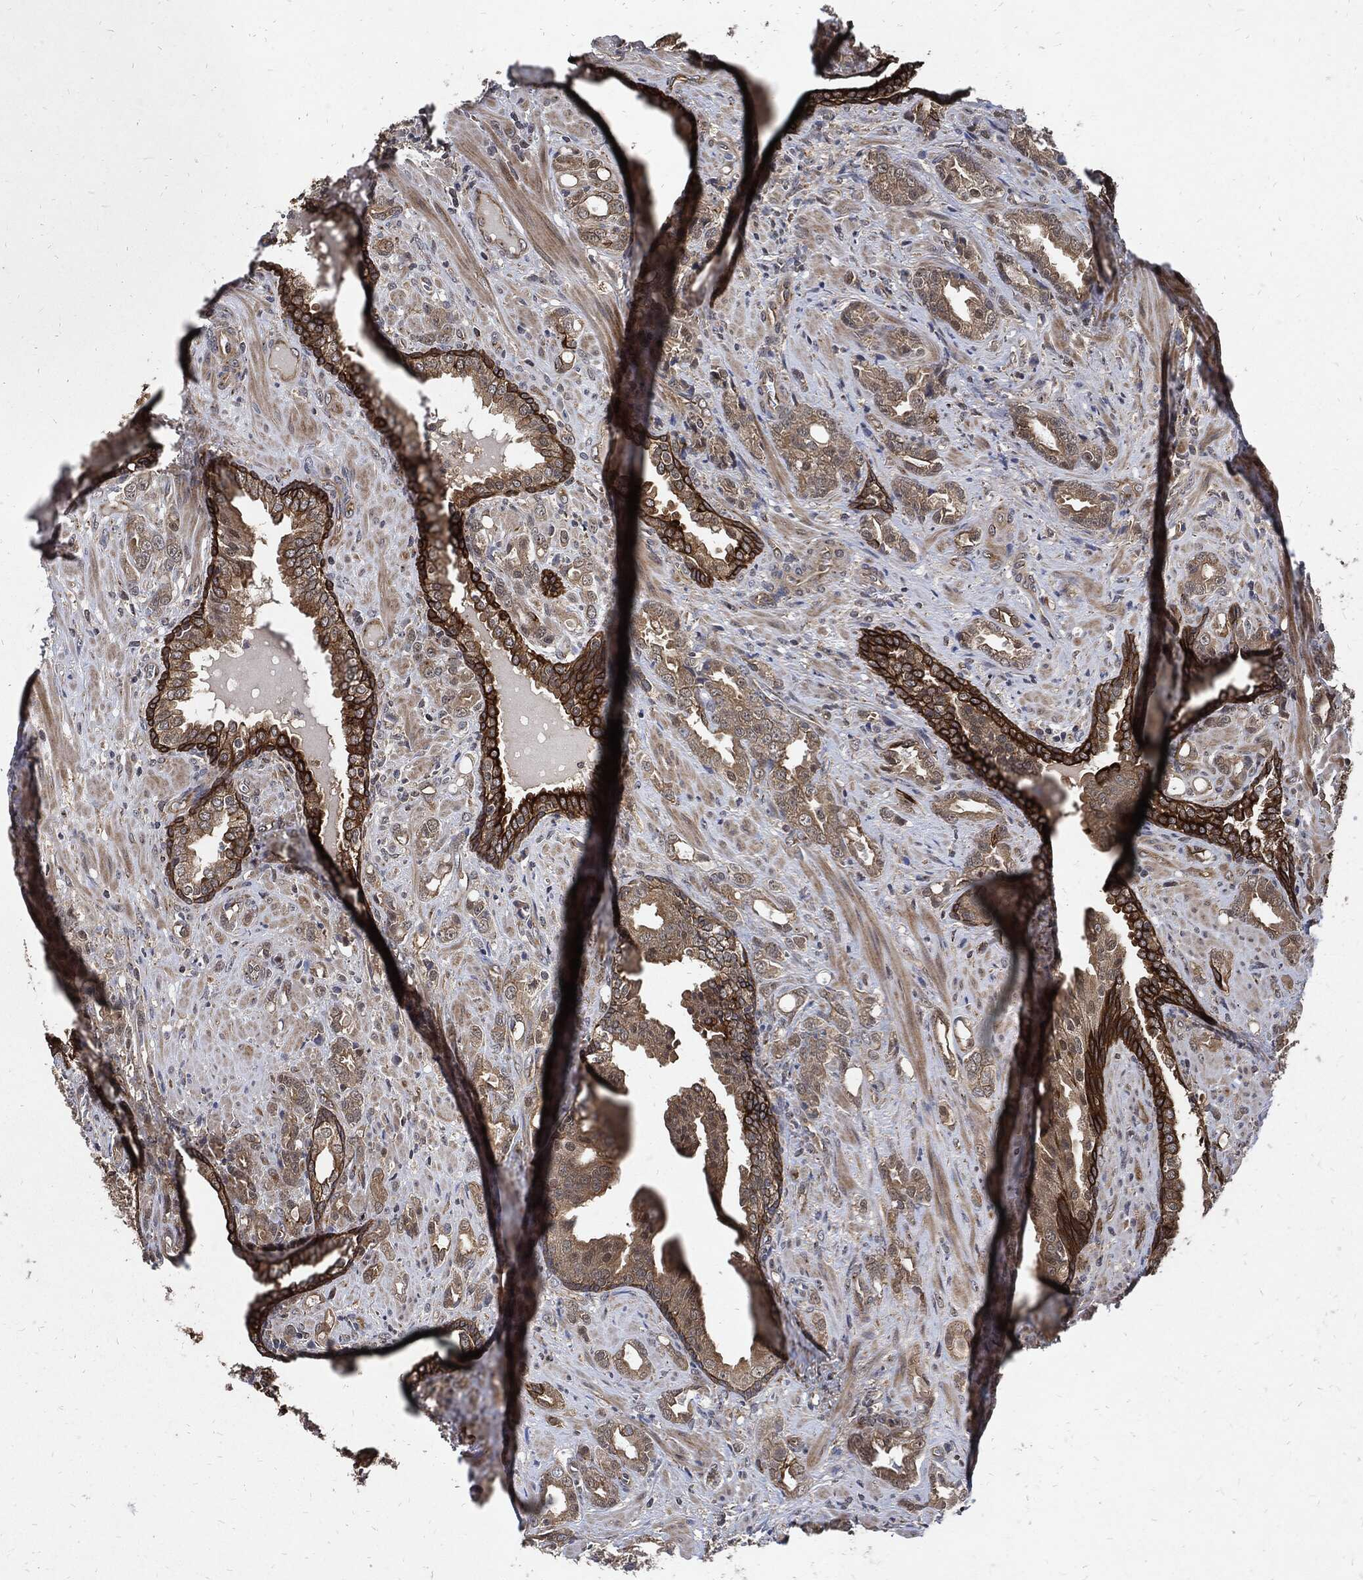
{"staining": {"intensity": "strong", "quantity": "25%-75%", "location": "cytoplasmic/membranous"}, "tissue": "prostate cancer", "cell_type": "Tumor cells", "image_type": "cancer", "snomed": [{"axis": "morphology", "description": "Adenocarcinoma, NOS"}, {"axis": "topography", "description": "Prostate"}], "caption": "Strong cytoplasmic/membranous positivity for a protein is seen in approximately 25%-75% of tumor cells of prostate cancer using IHC.", "gene": "DCTN1", "patient": {"sex": "male", "age": 57}}